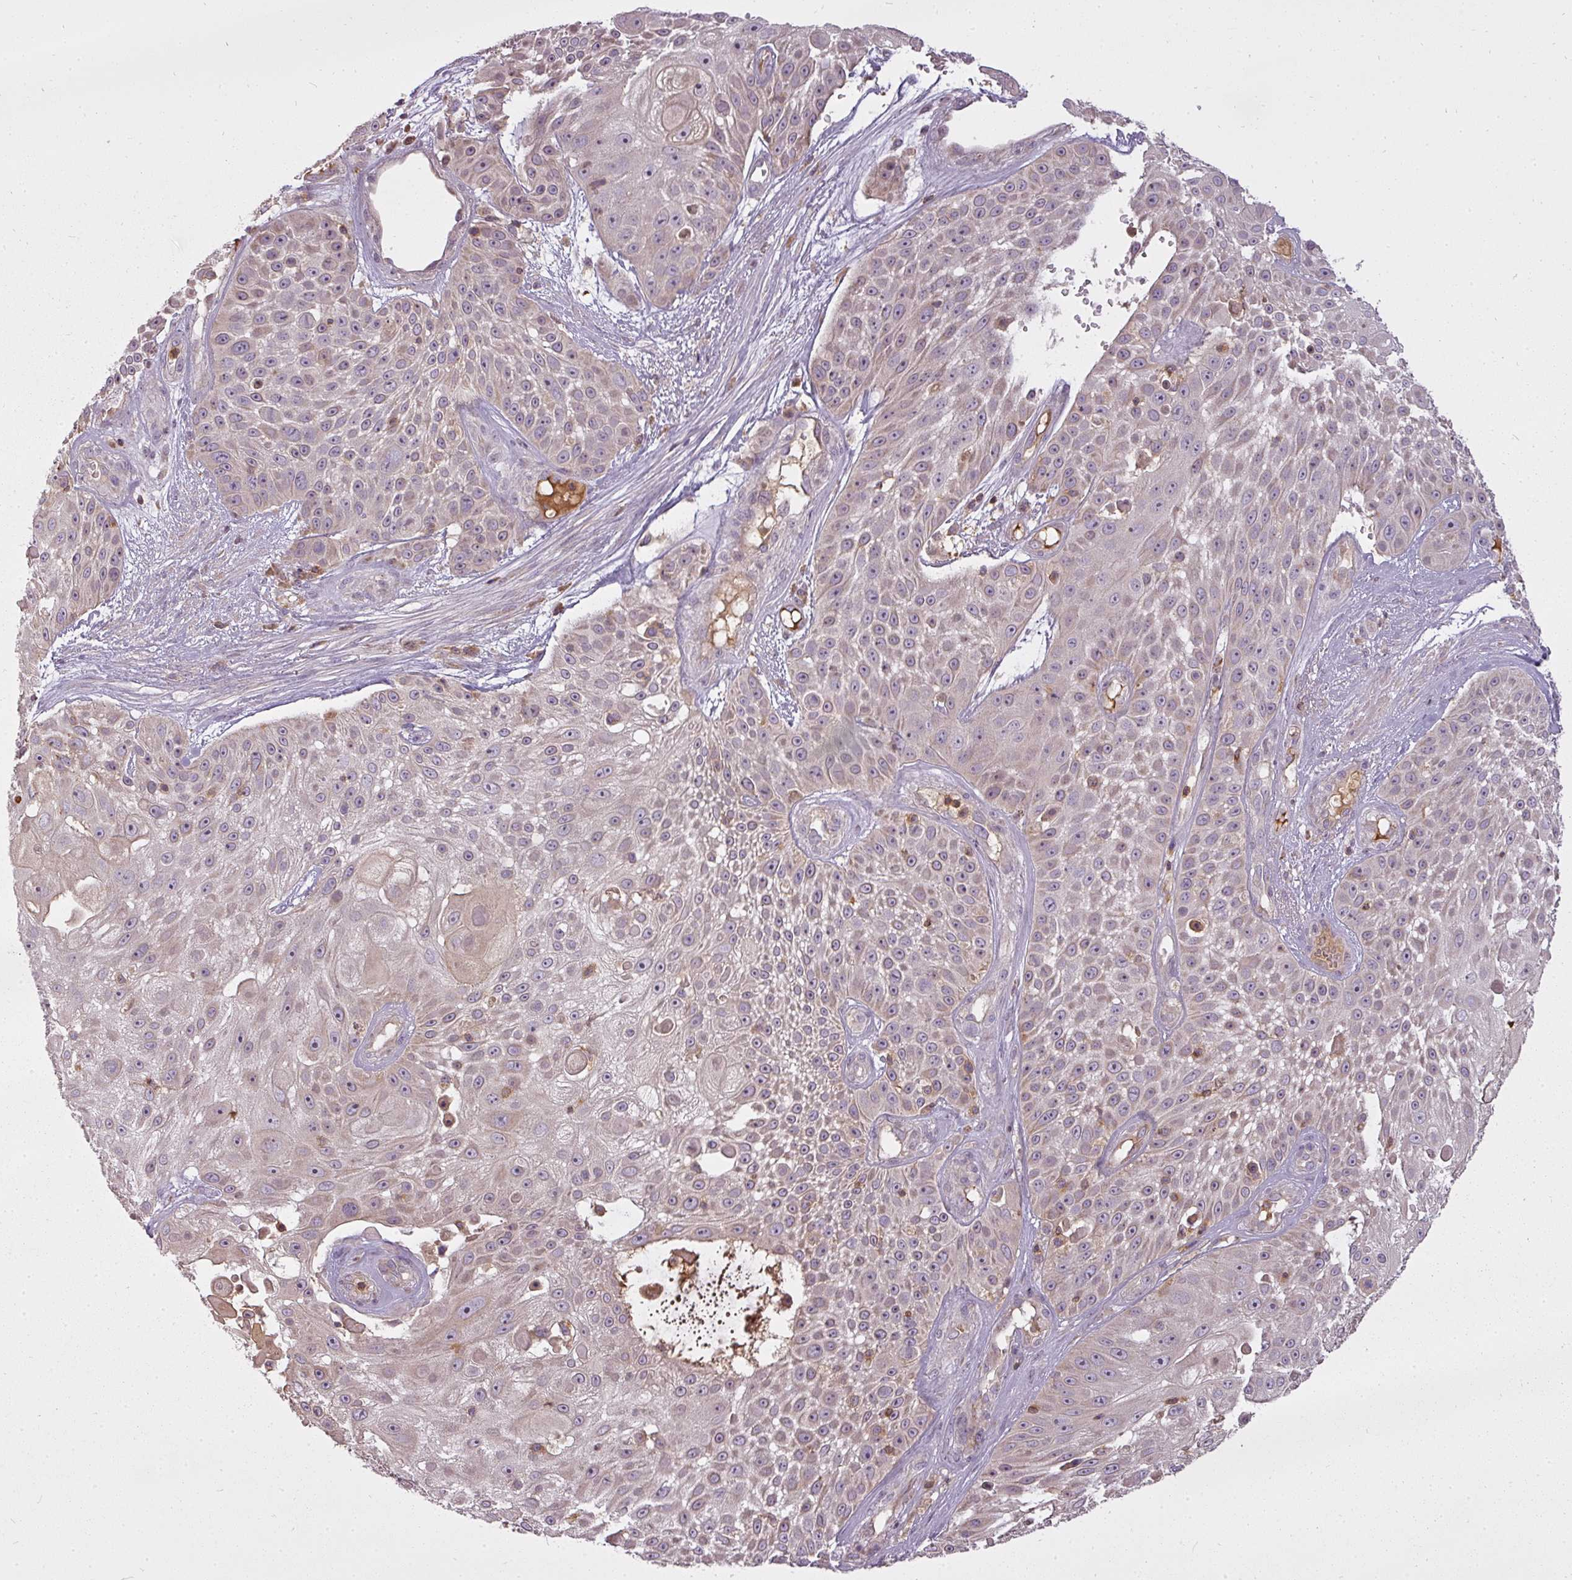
{"staining": {"intensity": "weak", "quantity": "25%-75%", "location": "cytoplasmic/membranous"}, "tissue": "skin cancer", "cell_type": "Tumor cells", "image_type": "cancer", "snomed": [{"axis": "morphology", "description": "Squamous cell carcinoma, NOS"}, {"axis": "topography", "description": "Skin"}], "caption": "Tumor cells reveal weak cytoplasmic/membranous expression in about 25%-75% of cells in skin cancer (squamous cell carcinoma).", "gene": "STK4", "patient": {"sex": "female", "age": 86}}